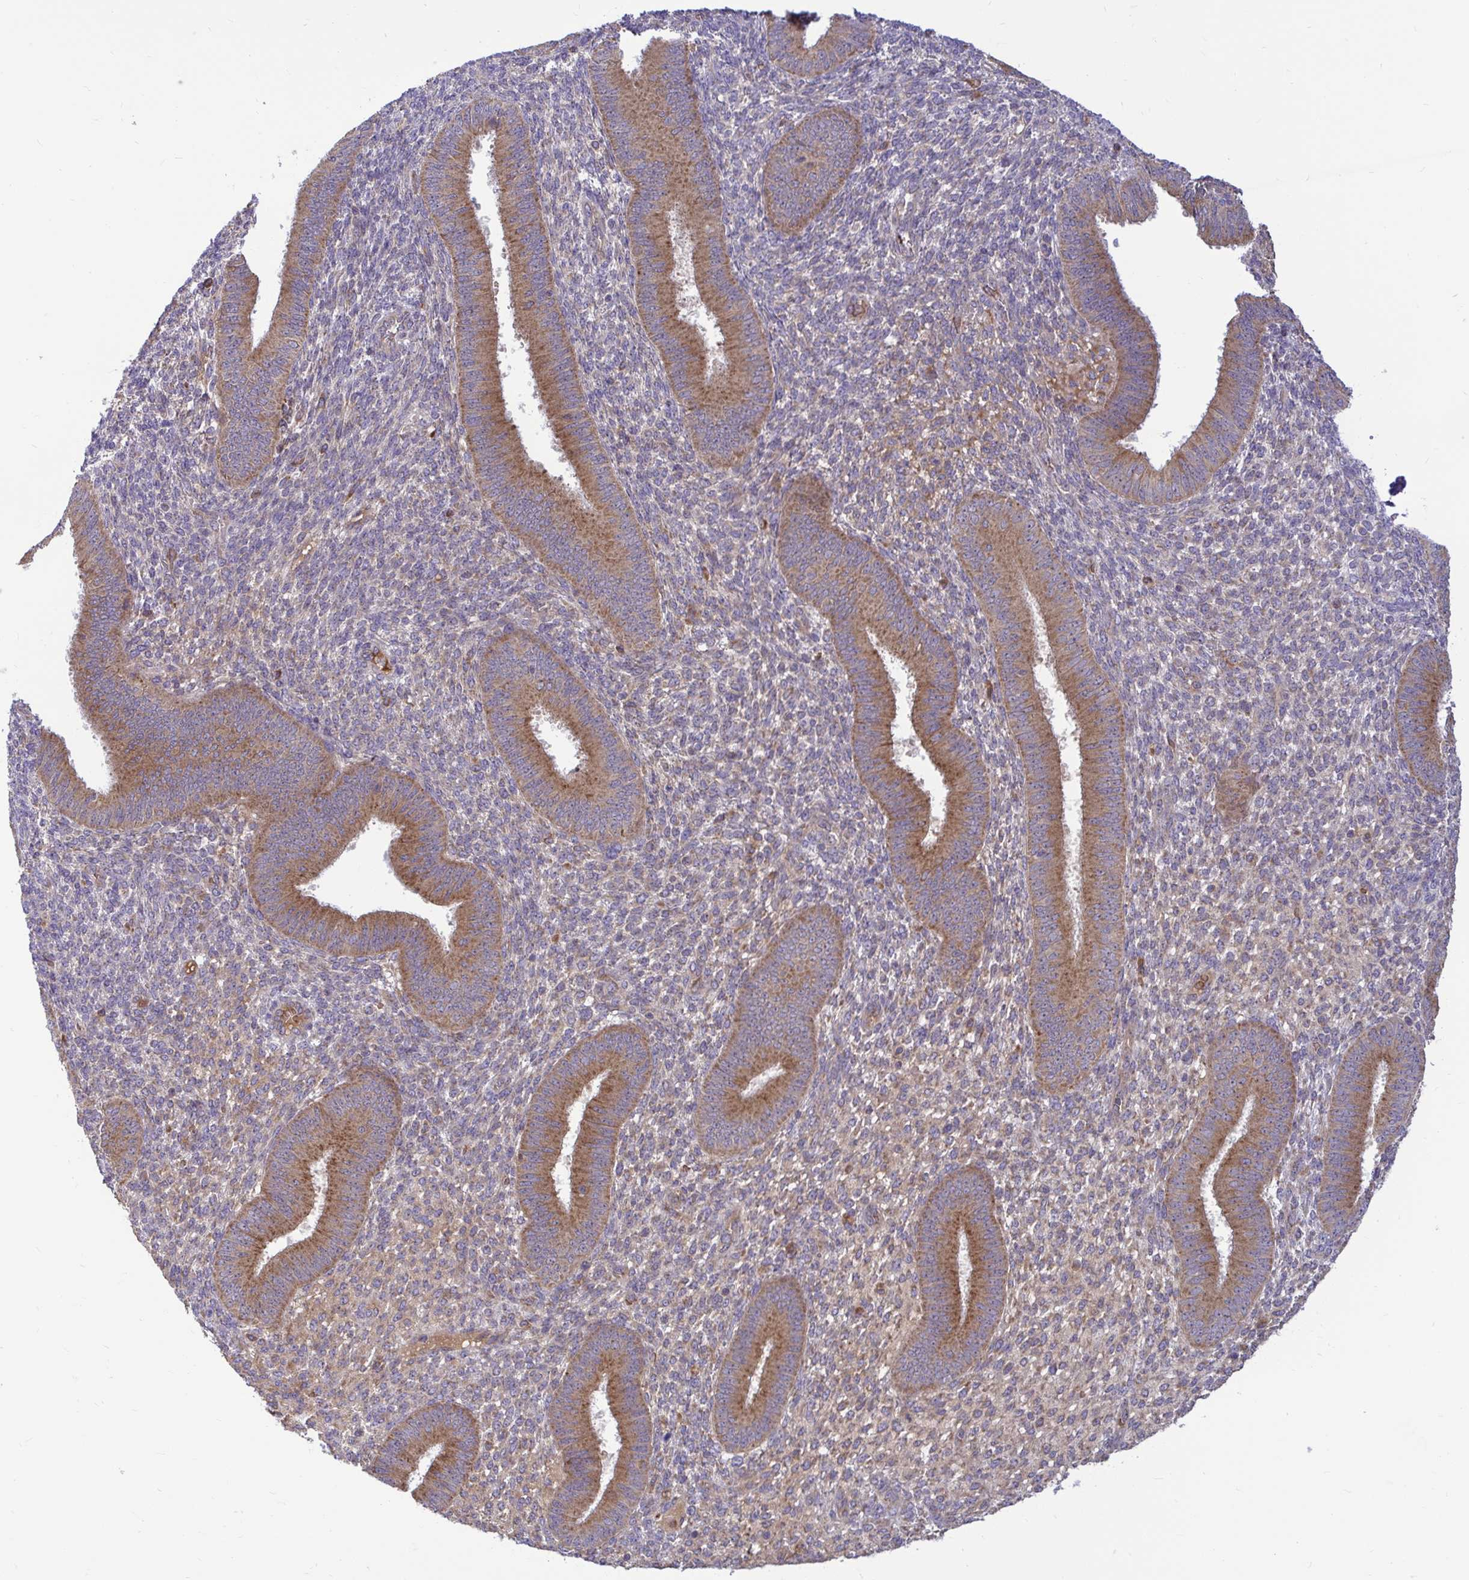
{"staining": {"intensity": "moderate", "quantity": "<25%", "location": "cytoplasmic/membranous"}, "tissue": "endometrium", "cell_type": "Cells in endometrial stroma", "image_type": "normal", "snomed": [{"axis": "morphology", "description": "Normal tissue, NOS"}, {"axis": "topography", "description": "Endometrium"}], "caption": "IHC of benign endometrium displays low levels of moderate cytoplasmic/membranous expression in about <25% of cells in endometrial stroma.", "gene": "VTI1B", "patient": {"sex": "female", "age": 39}}